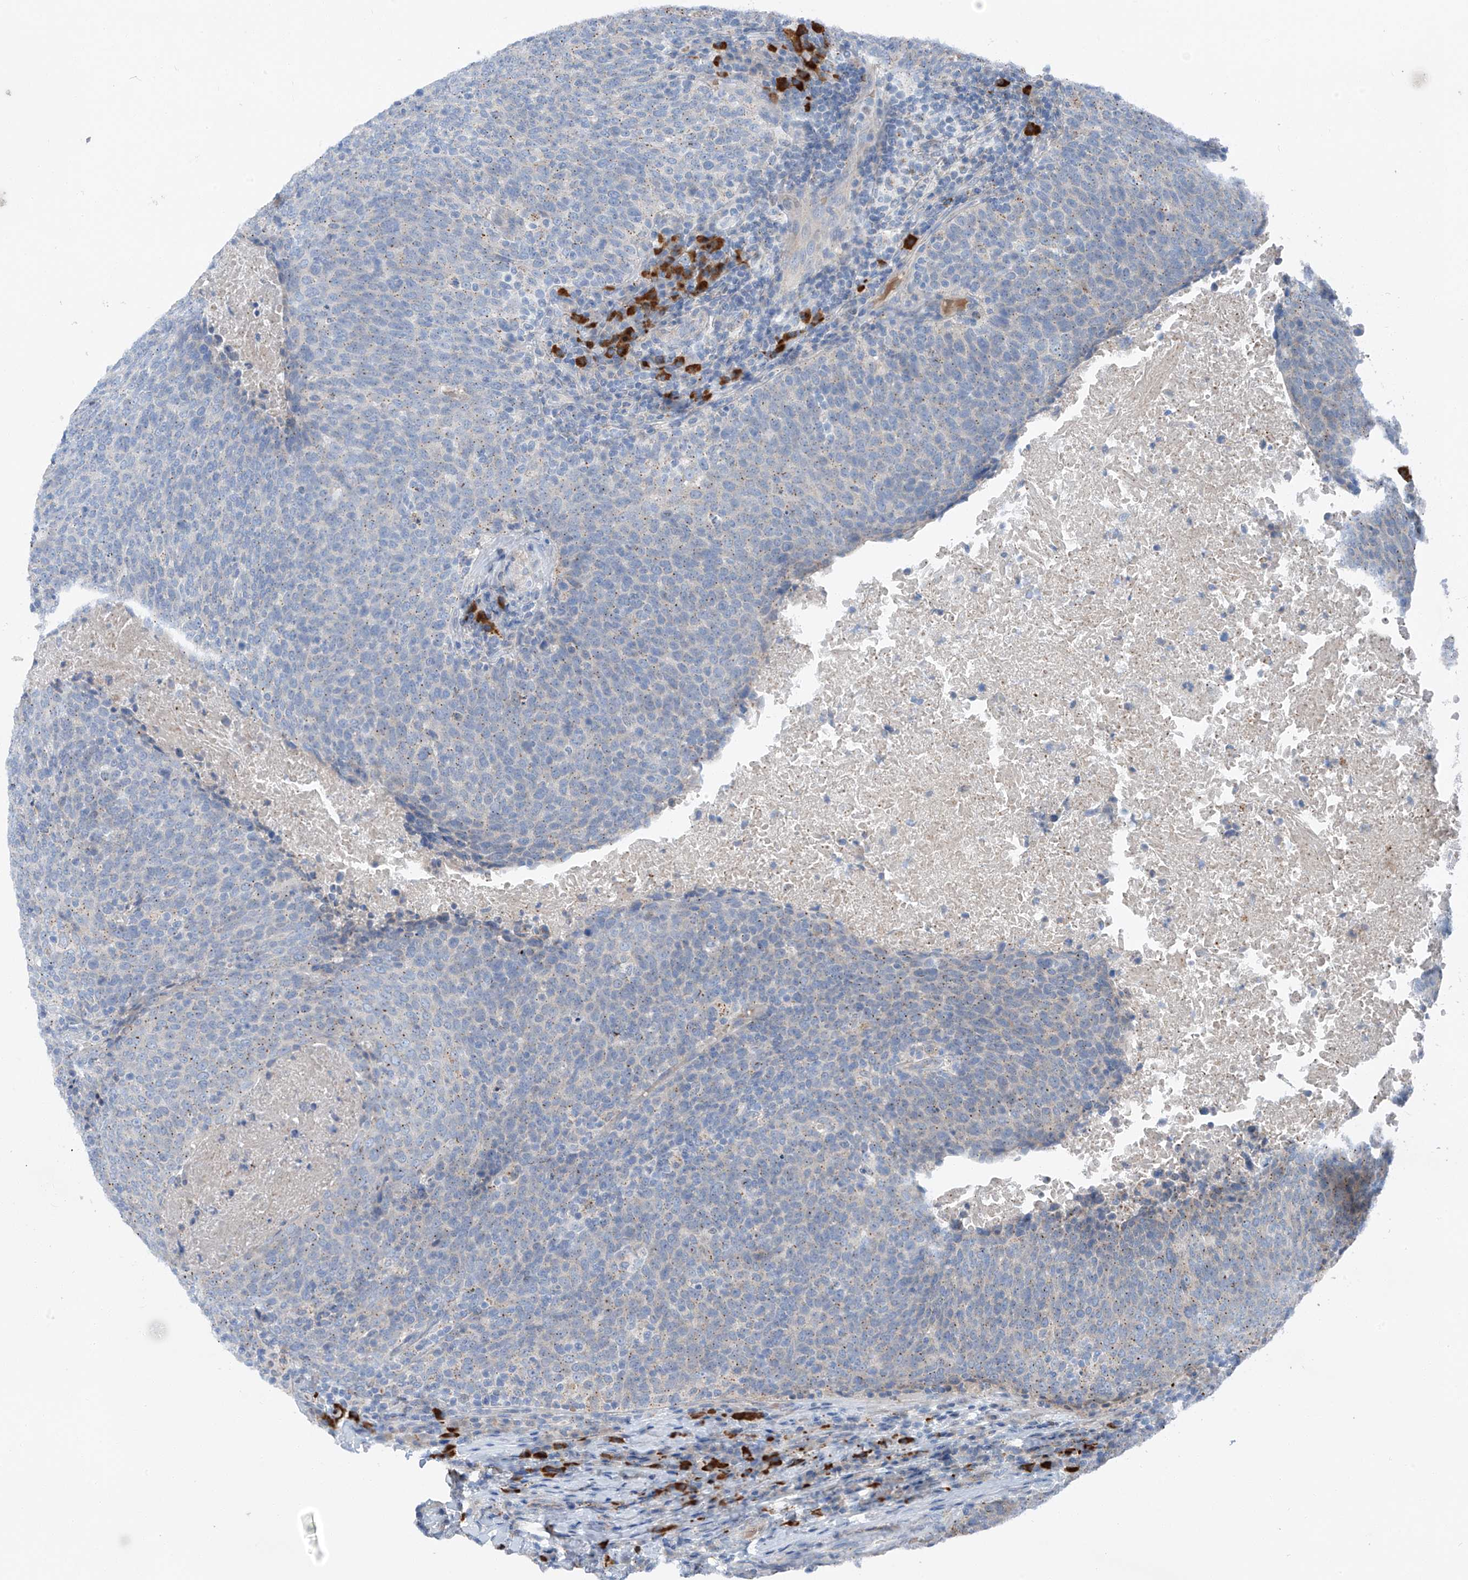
{"staining": {"intensity": "negative", "quantity": "none", "location": "none"}, "tissue": "head and neck cancer", "cell_type": "Tumor cells", "image_type": "cancer", "snomed": [{"axis": "morphology", "description": "Squamous cell carcinoma, NOS"}, {"axis": "morphology", "description": "Squamous cell carcinoma, metastatic, NOS"}, {"axis": "topography", "description": "Lymph node"}, {"axis": "topography", "description": "Head-Neck"}], "caption": "An immunohistochemistry (IHC) histopathology image of head and neck cancer (metastatic squamous cell carcinoma) is shown. There is no staining in tumor cells of head and neck cancer (metastatic squamous cell carcinoma).", "gene": "CHMP2B", "patient": {"sex": "male", "age": 62}}